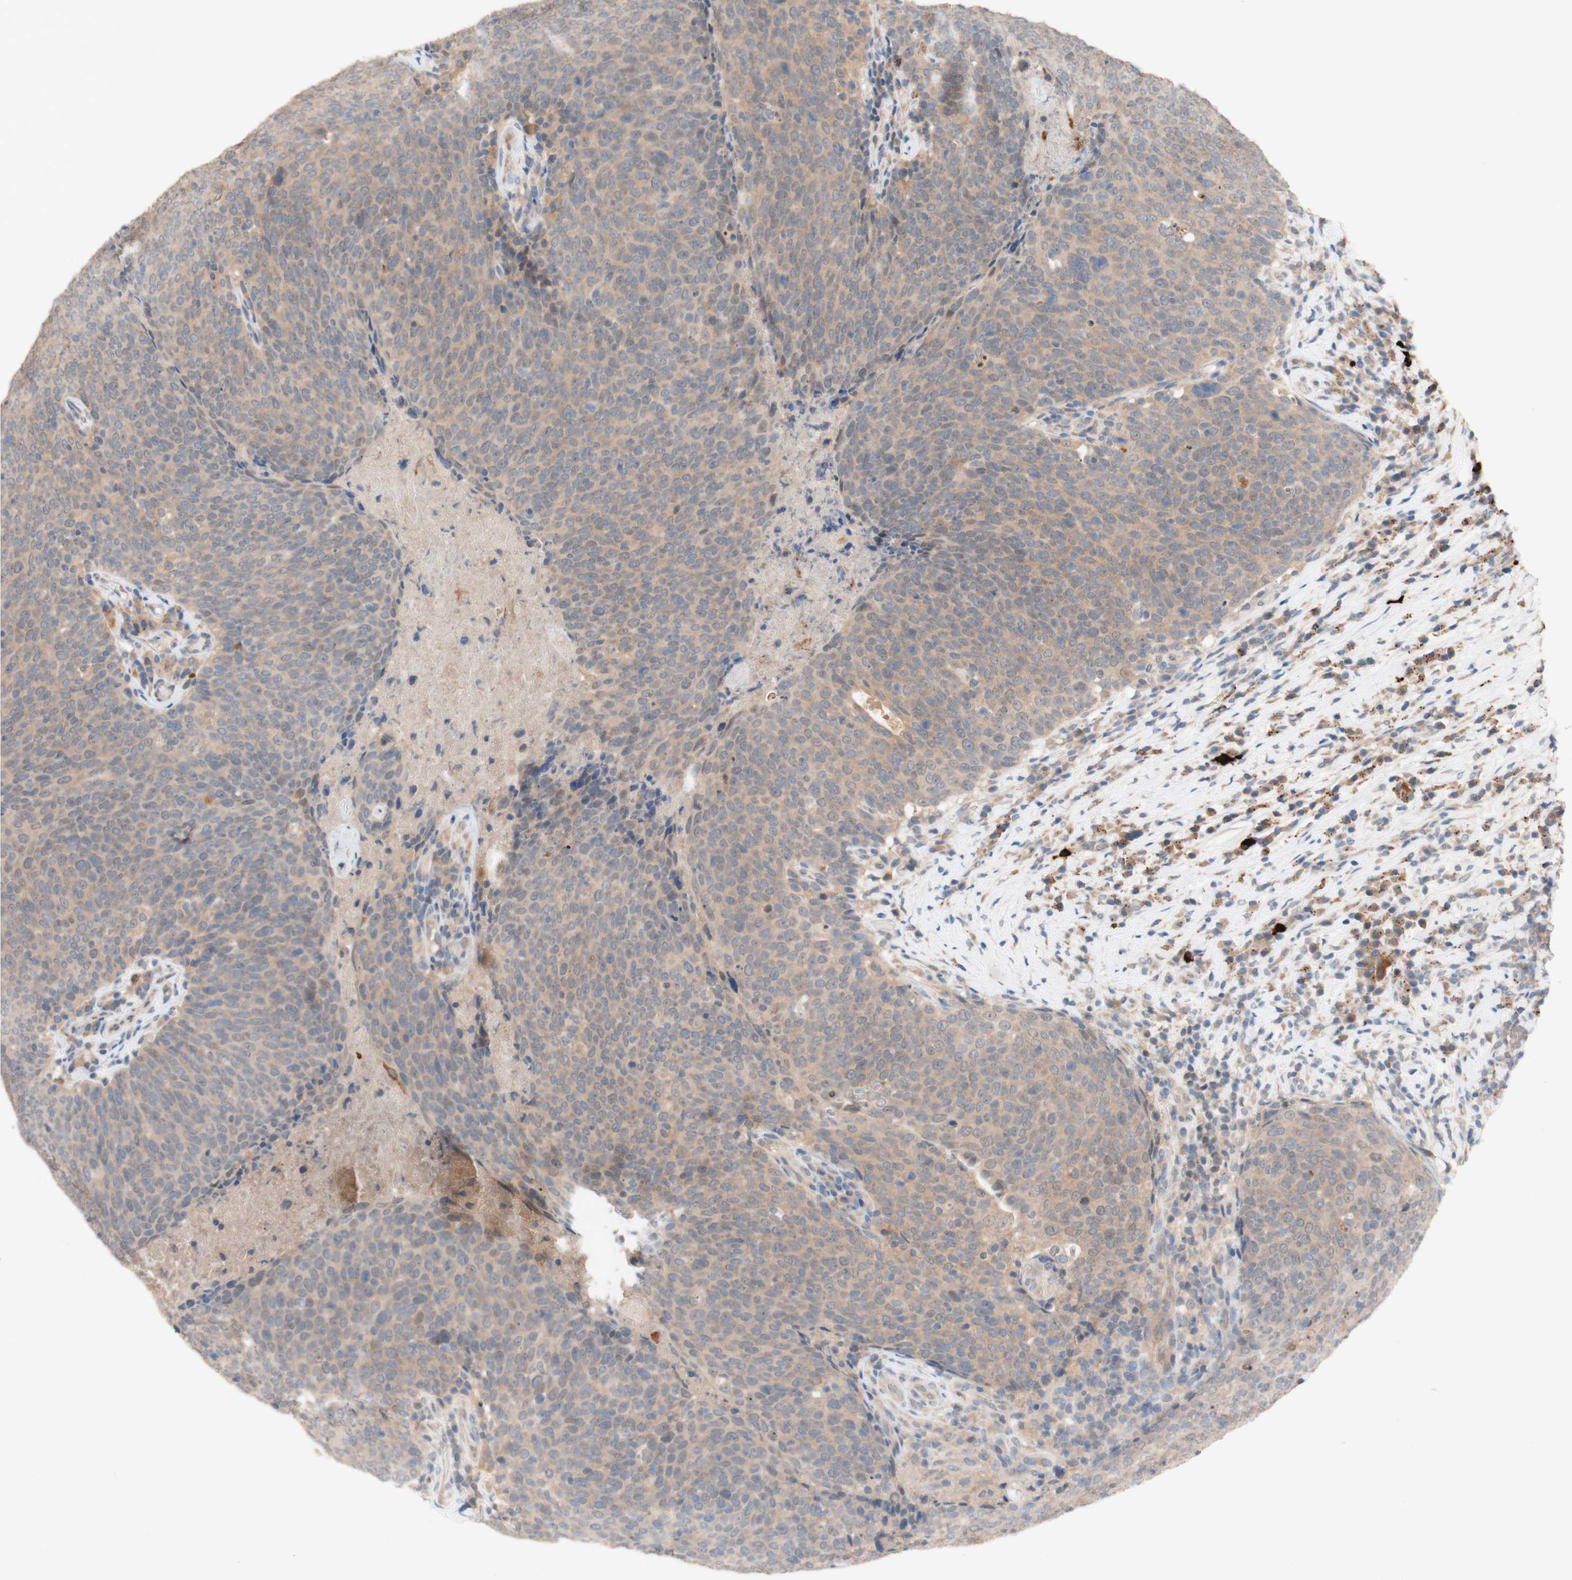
{"staining": {"intensity": "weak", "quantity": ">75%", "location": "cytoplasmic/membranous"}, "tissue": "head and neck cancer", "cell_type": "Tumor cells", "image_type": "cancer", "snomed": [{"axis": "morphology", "description": "Squamous cell carcinoma, NOS"}, {"axis": "morphology", "description": "Squamous cell carcinoma, metastatic, NOS"}, {"axis": "topography", "description": "Lymph node"}, {"axis": "topography", "description": "Head-Neck"}], "caption": "Immunohistochemistry (IHC) micrograph of neoplastic tissue: human head and neck cancer stained using immunohistochemistry reveals low levels of weak protein expression localized specifically in the cytoplasmic/membranous of tumor cells, appearing as a cytoplasmic/membranous brown color.", "gene": "PEX2", "patient": {"sex": "male", "age": 62}}